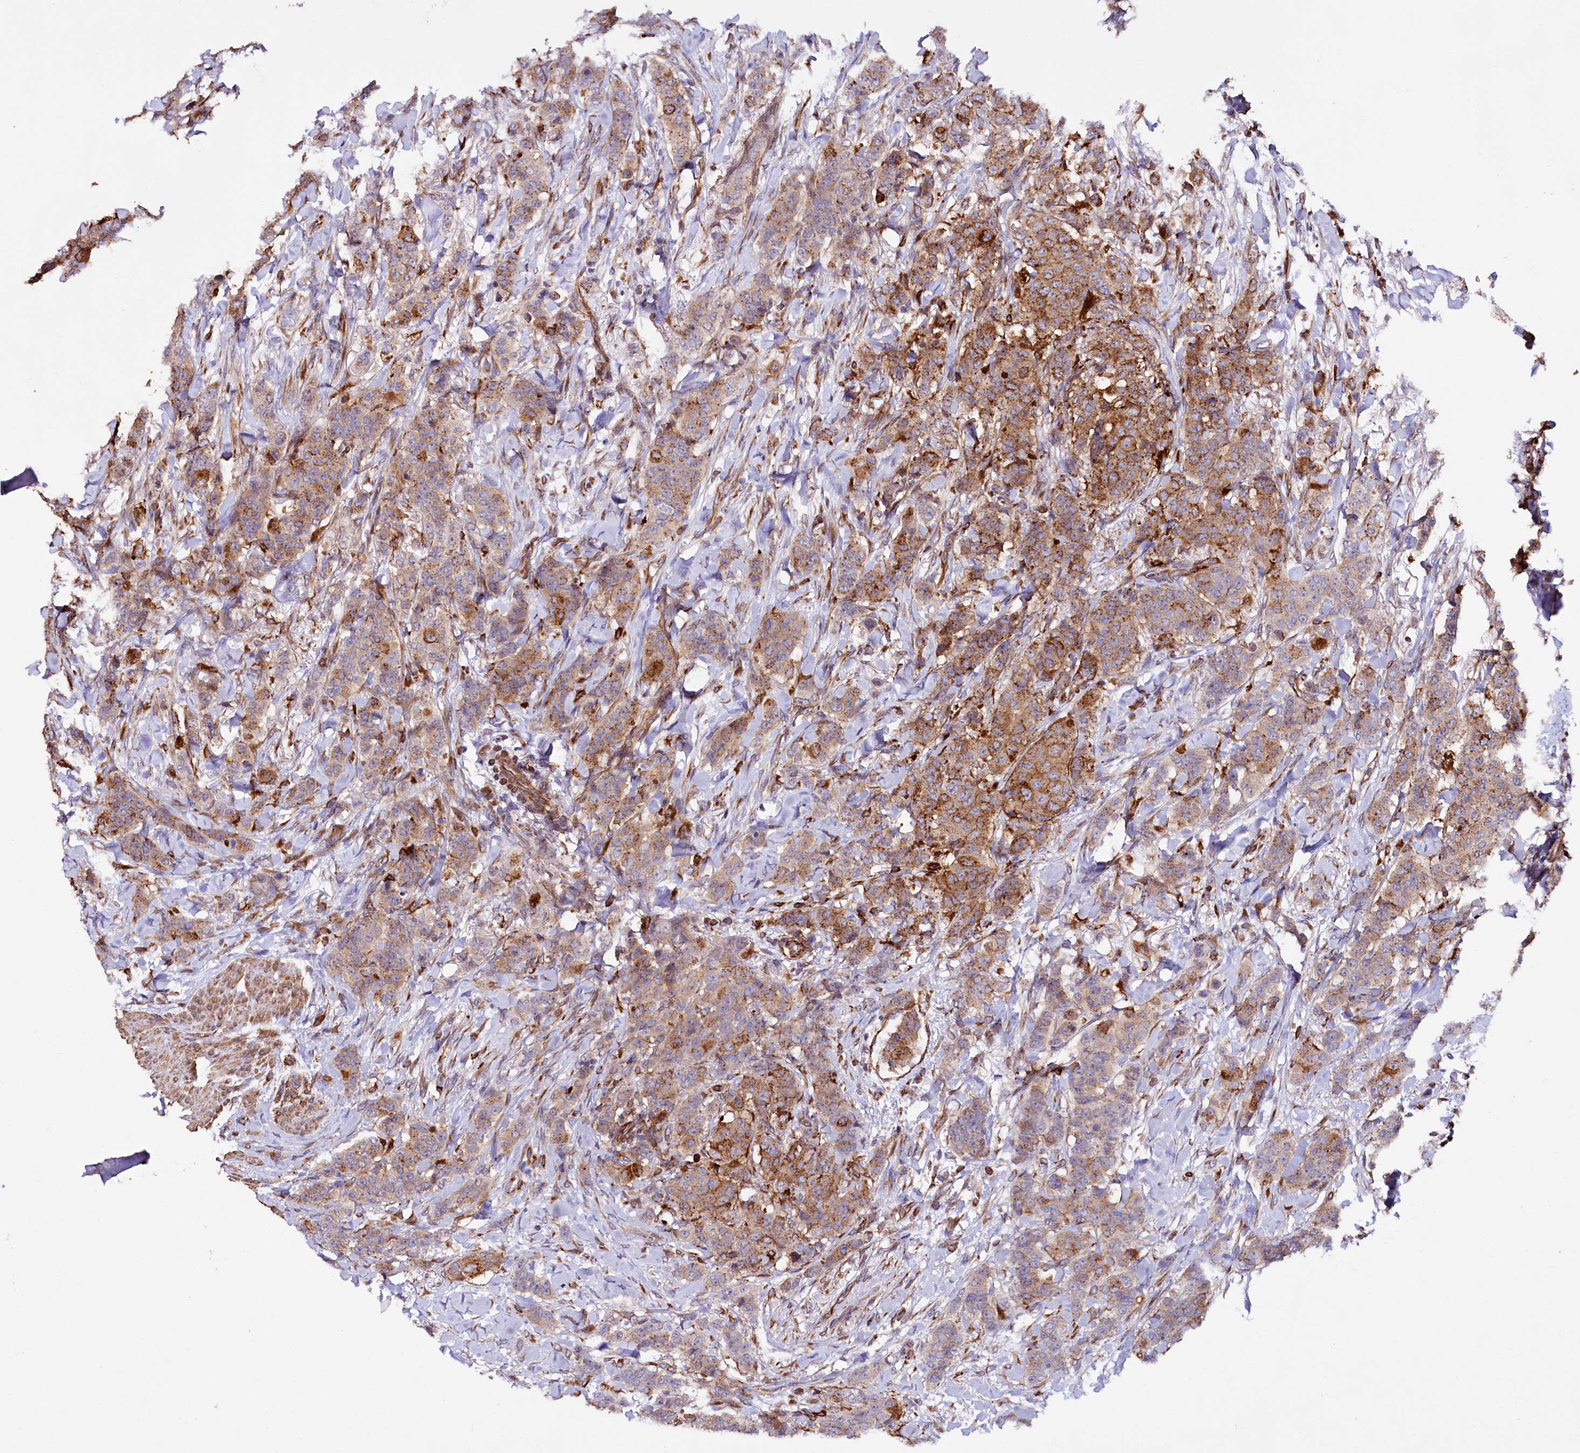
{"staining": {"intensity": "moderate", "quantity": ">75%", "location": "cytoplasmic/membranous"}, "tissue": "breast cancer", "cell_type": "Tumor cells", "image_type": "cancer", "snomed": [{"axis": "morphology", "description": "Duct carcinoma"}, {"axis": "topography", "description": "Breast"}], "caption": "Protein staining by immunohistochemistry demonstrates moderate cytoplasmic/membranous positivity in about >75% of tumor cells in breast invasive ductal carcinoma.", "gene": "TTC12", "patient": {"sex": "female", "age": 40}}